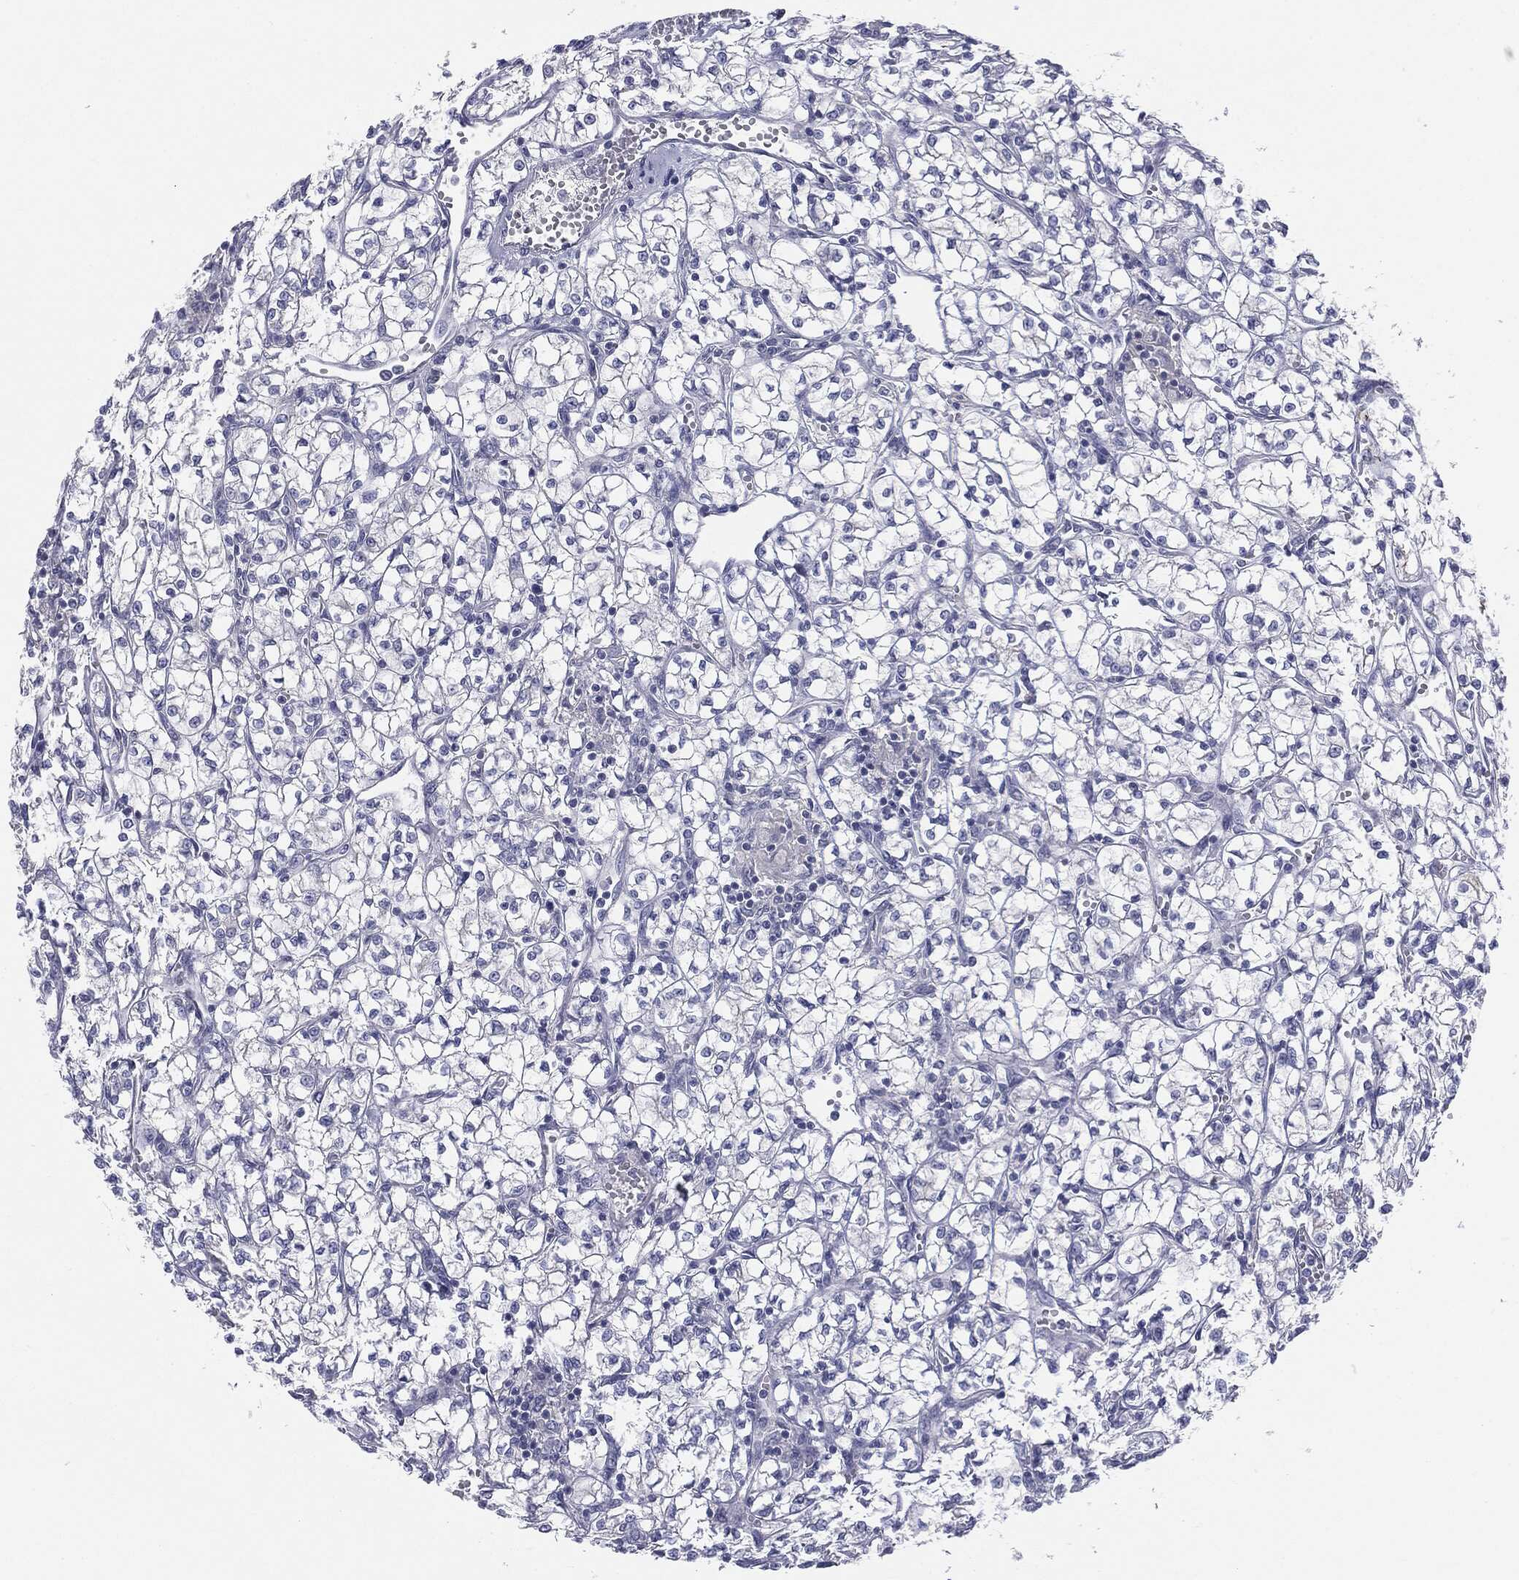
{"staining": {"intensity": "negative", "quantity": "none", "location": "none"}, "tissue": "renal cancer", "cell_type": "Tumor cells", "image_type": "cancer", "snomed": [{"axis": "morphology", "description": "Adenocarcinoma, NOS"}, {"axis": "topography", "description": "Kidney"}], "caption": "Immunohistochemistry (IHC) of human renal cancer (adenocarcinoma) exhibits no staining in tumor cells.", "gene": "SLC5A5", "patient": {"sex": "female", "age": 64}}